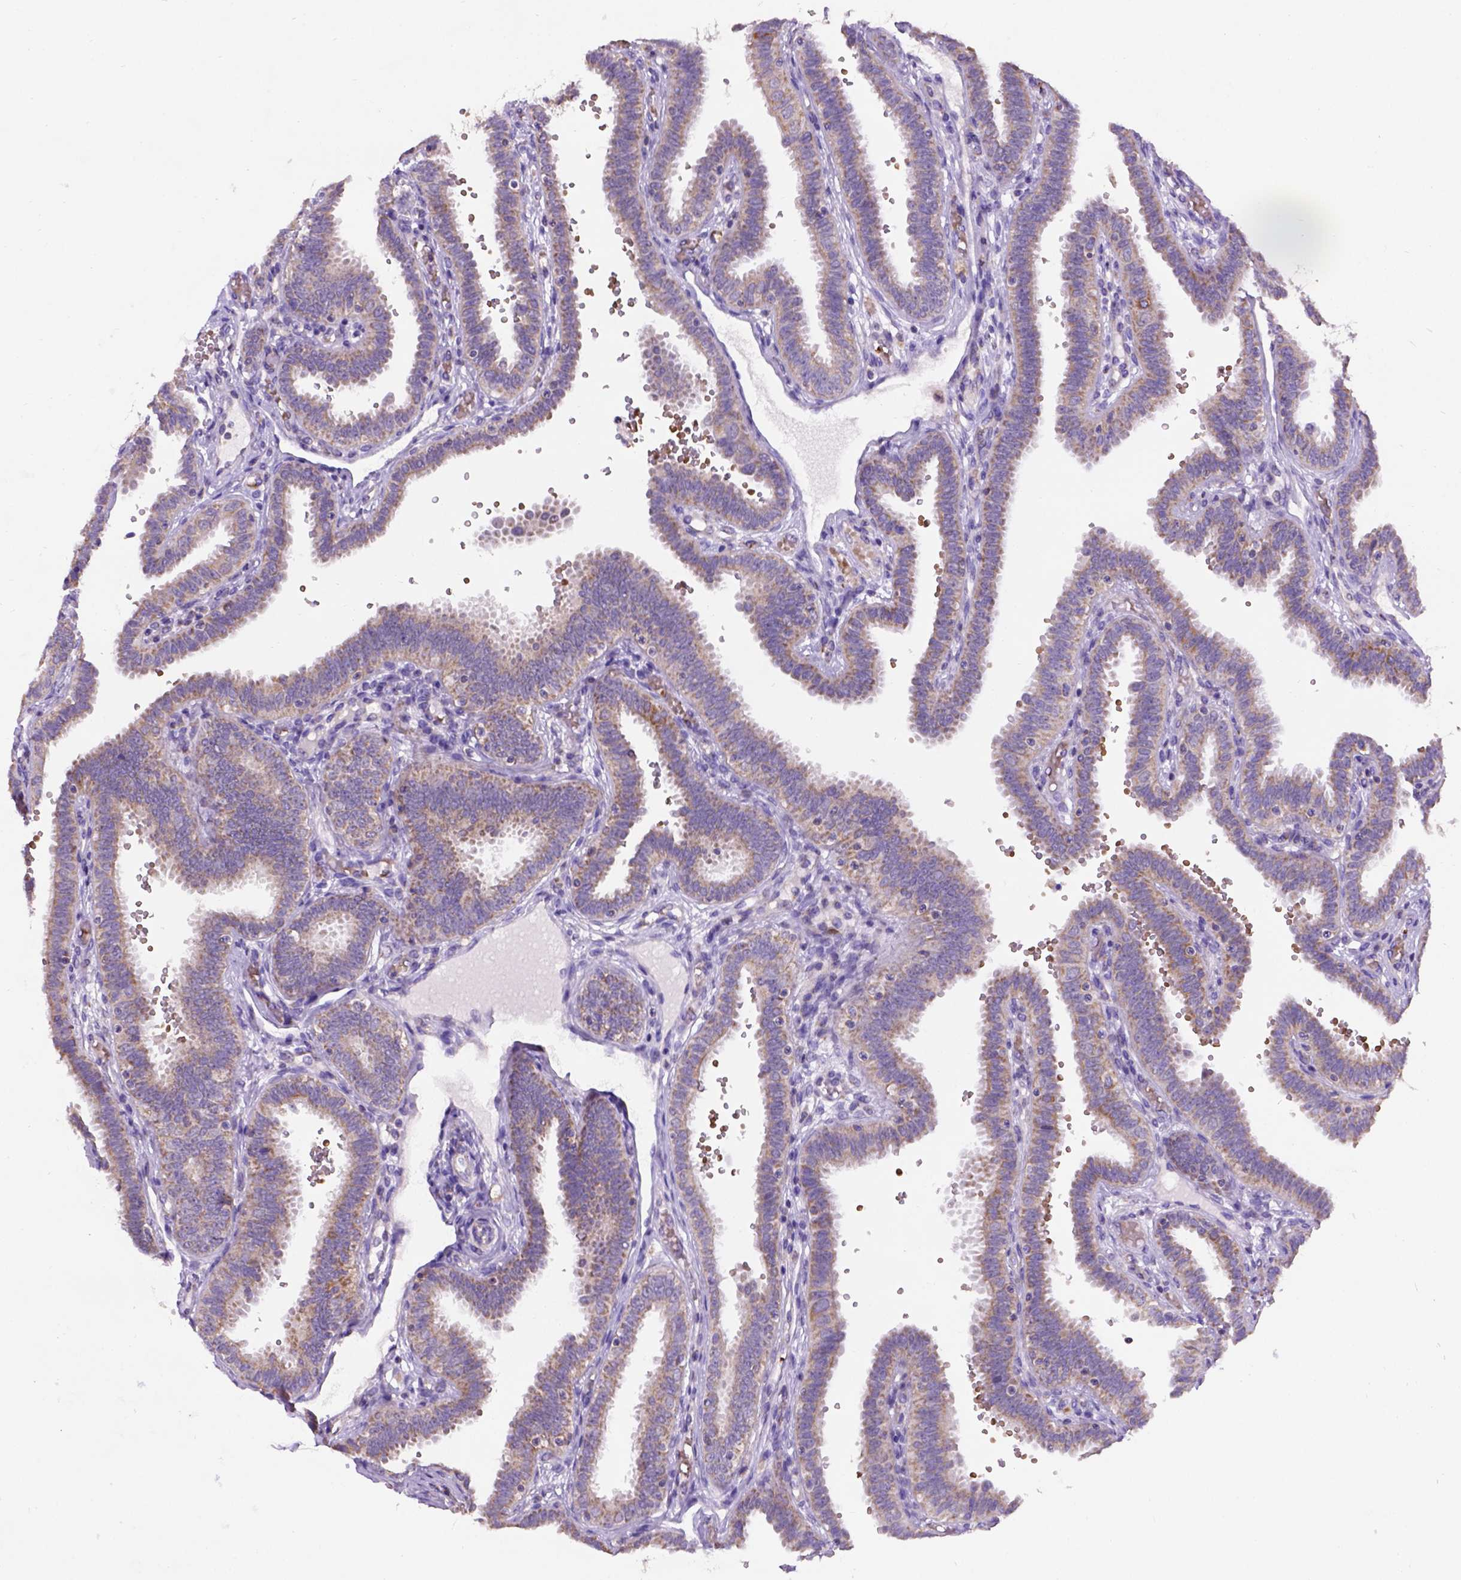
{"staining": {"intensity": "weak", "quantity": ">75%", "location": "cytoplasmic/membranous"}, "tissue": "fallopian tube", "cell_type": "Glandular cells", "image_type": "normal", "snomed": [{"axis": "morphology", "description": "Normal tissue, NOS"}, {"axis": "topography", "description": "Fallopian tube"}], "caption": "Benign fallopian tube was stained to show a protein in brown. There is low levels of weak cytoplasmic/membranous expression in about >75% of glandular cells.", "gene": "L2HGDH", "patient": {"sex": "female", "age": 37}}